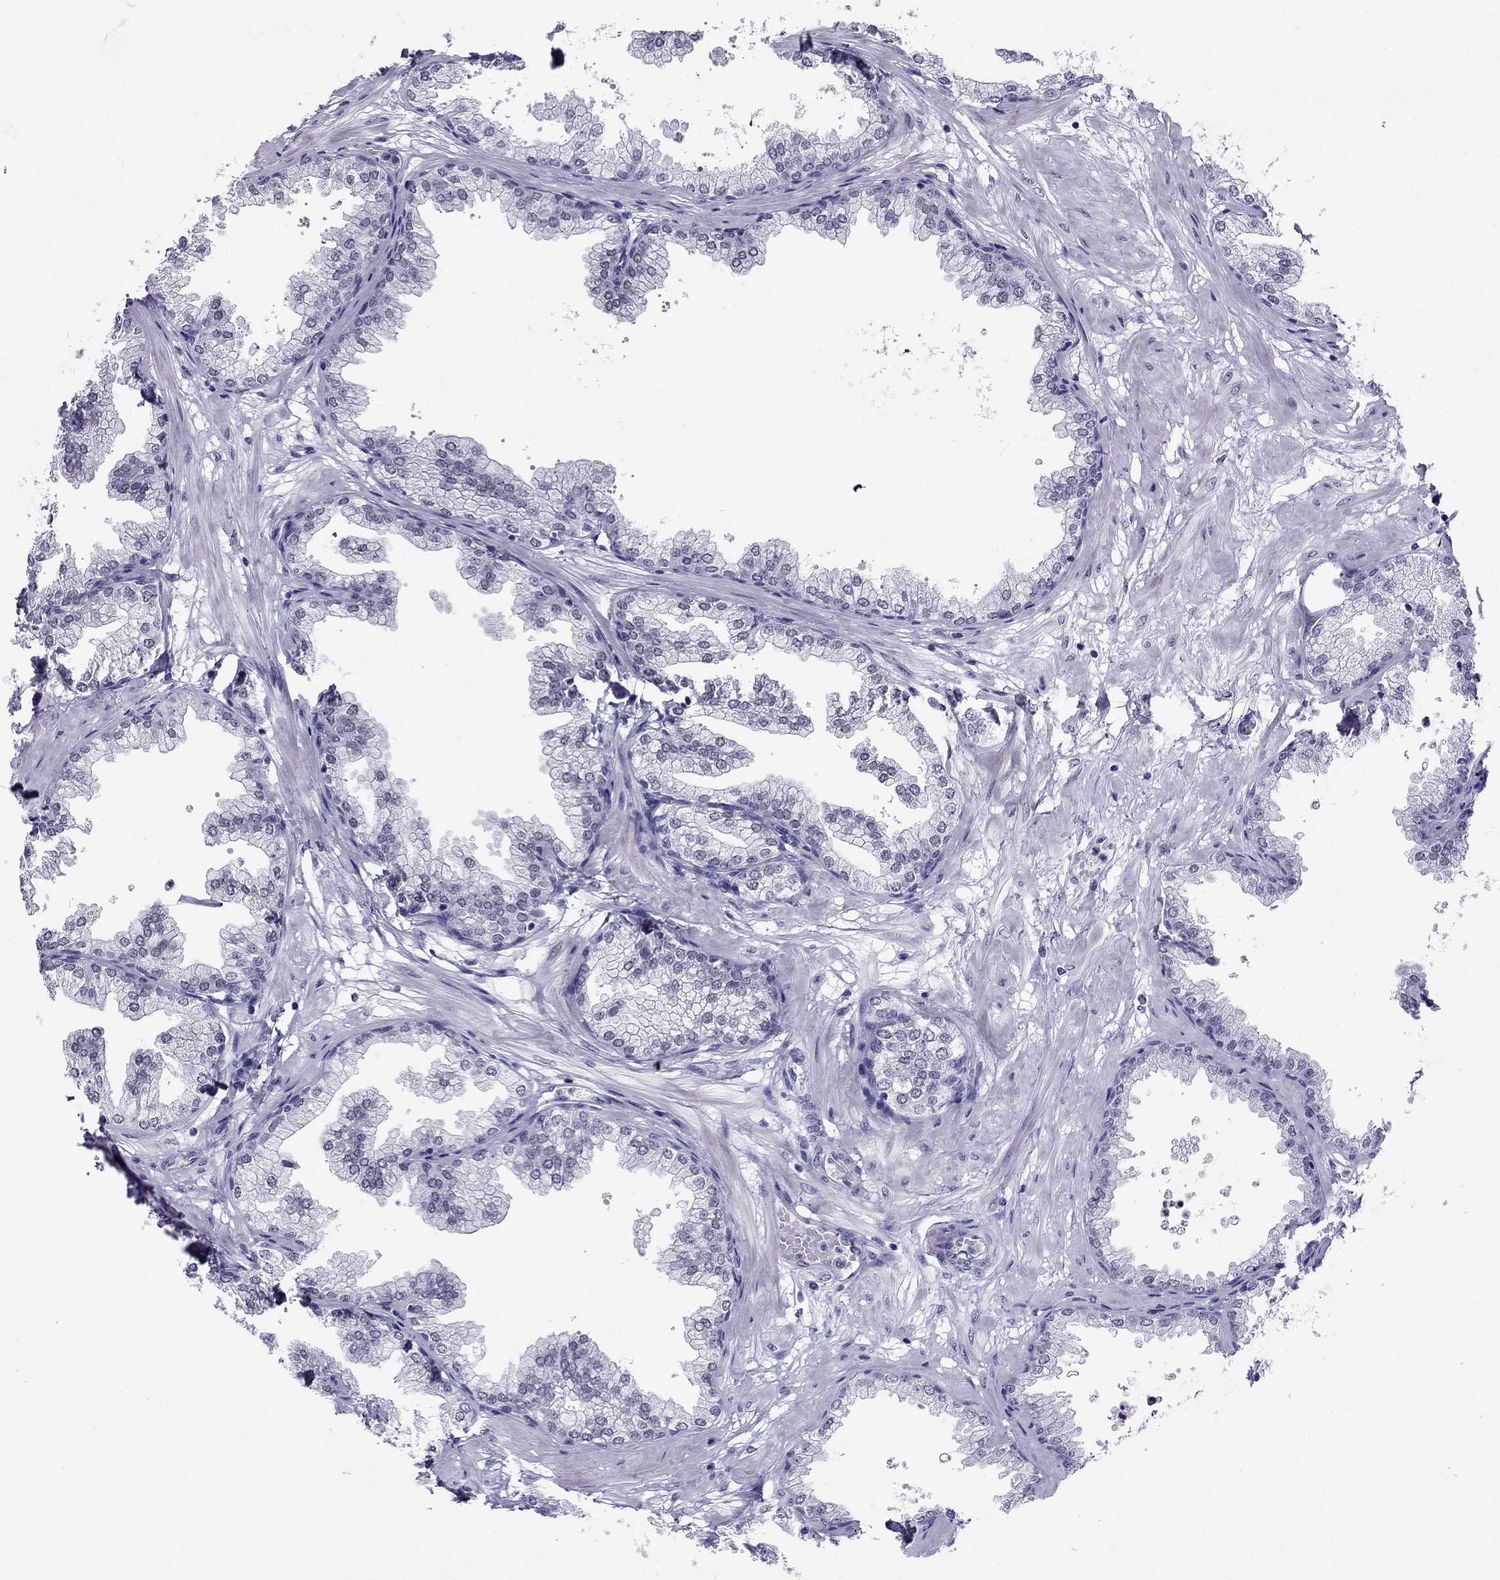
{"staining": {"intensity": "negative", "quantity": "none", "location": "none"}, "tissue": "prostate", "cell_type": "Glandular cells", "image_type": "normal", "snomed": [{"axis": "morphology", "description": "Normal tissue, NOS"}, {"axis": "topography", "description": "Prostate"}], "caption": "An immunohistochemistry (IHC) image of normal prostate is shown. There is no staining in glandular cells of prostate. (Brightfield microscopy of DAB IHC at high magnification).", "gene": "CROCC2", "patient": {"sex": "male", "age": 37}}